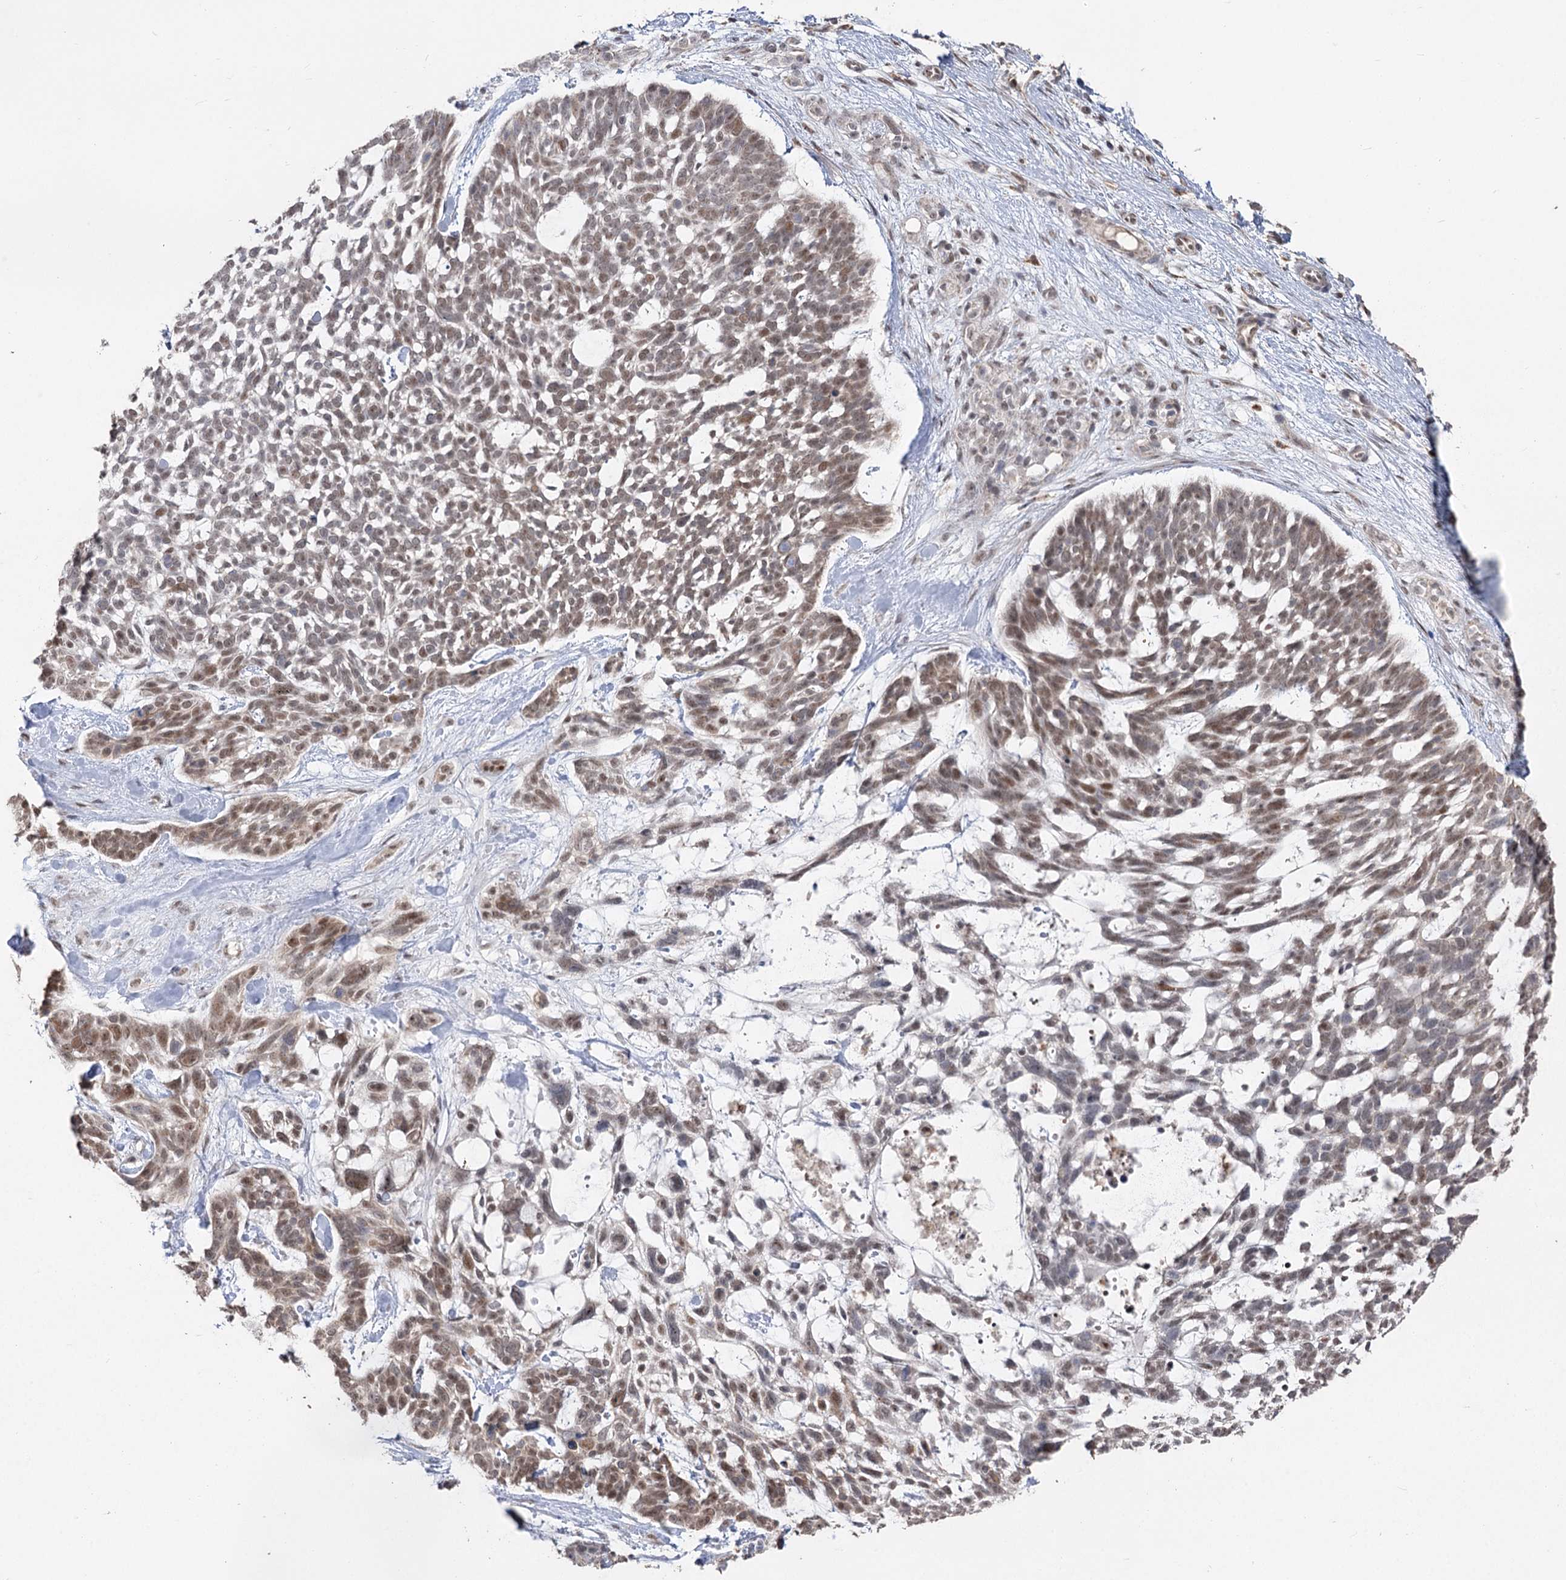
{"staining": {"intensity": "weak", "quantity": ">75%", "location": "nuclear"}, "tissue": "skin cancer", "cell_type": "Tumor cells", "image_type": "cancer", "snomed": [{"axis": "morphology", "description": "Basal cell carcinoma"}, {"axis": "topography", "description": "Skin"}], "caption": "Approximately >75% of tumor cells in skin basal cell carcinoma exhibit weak nuclear protein expression as visualized by brown immunohistochemical staining.", "gene": "RUFY4", "patient": {"sex": "male", "age": 88}}